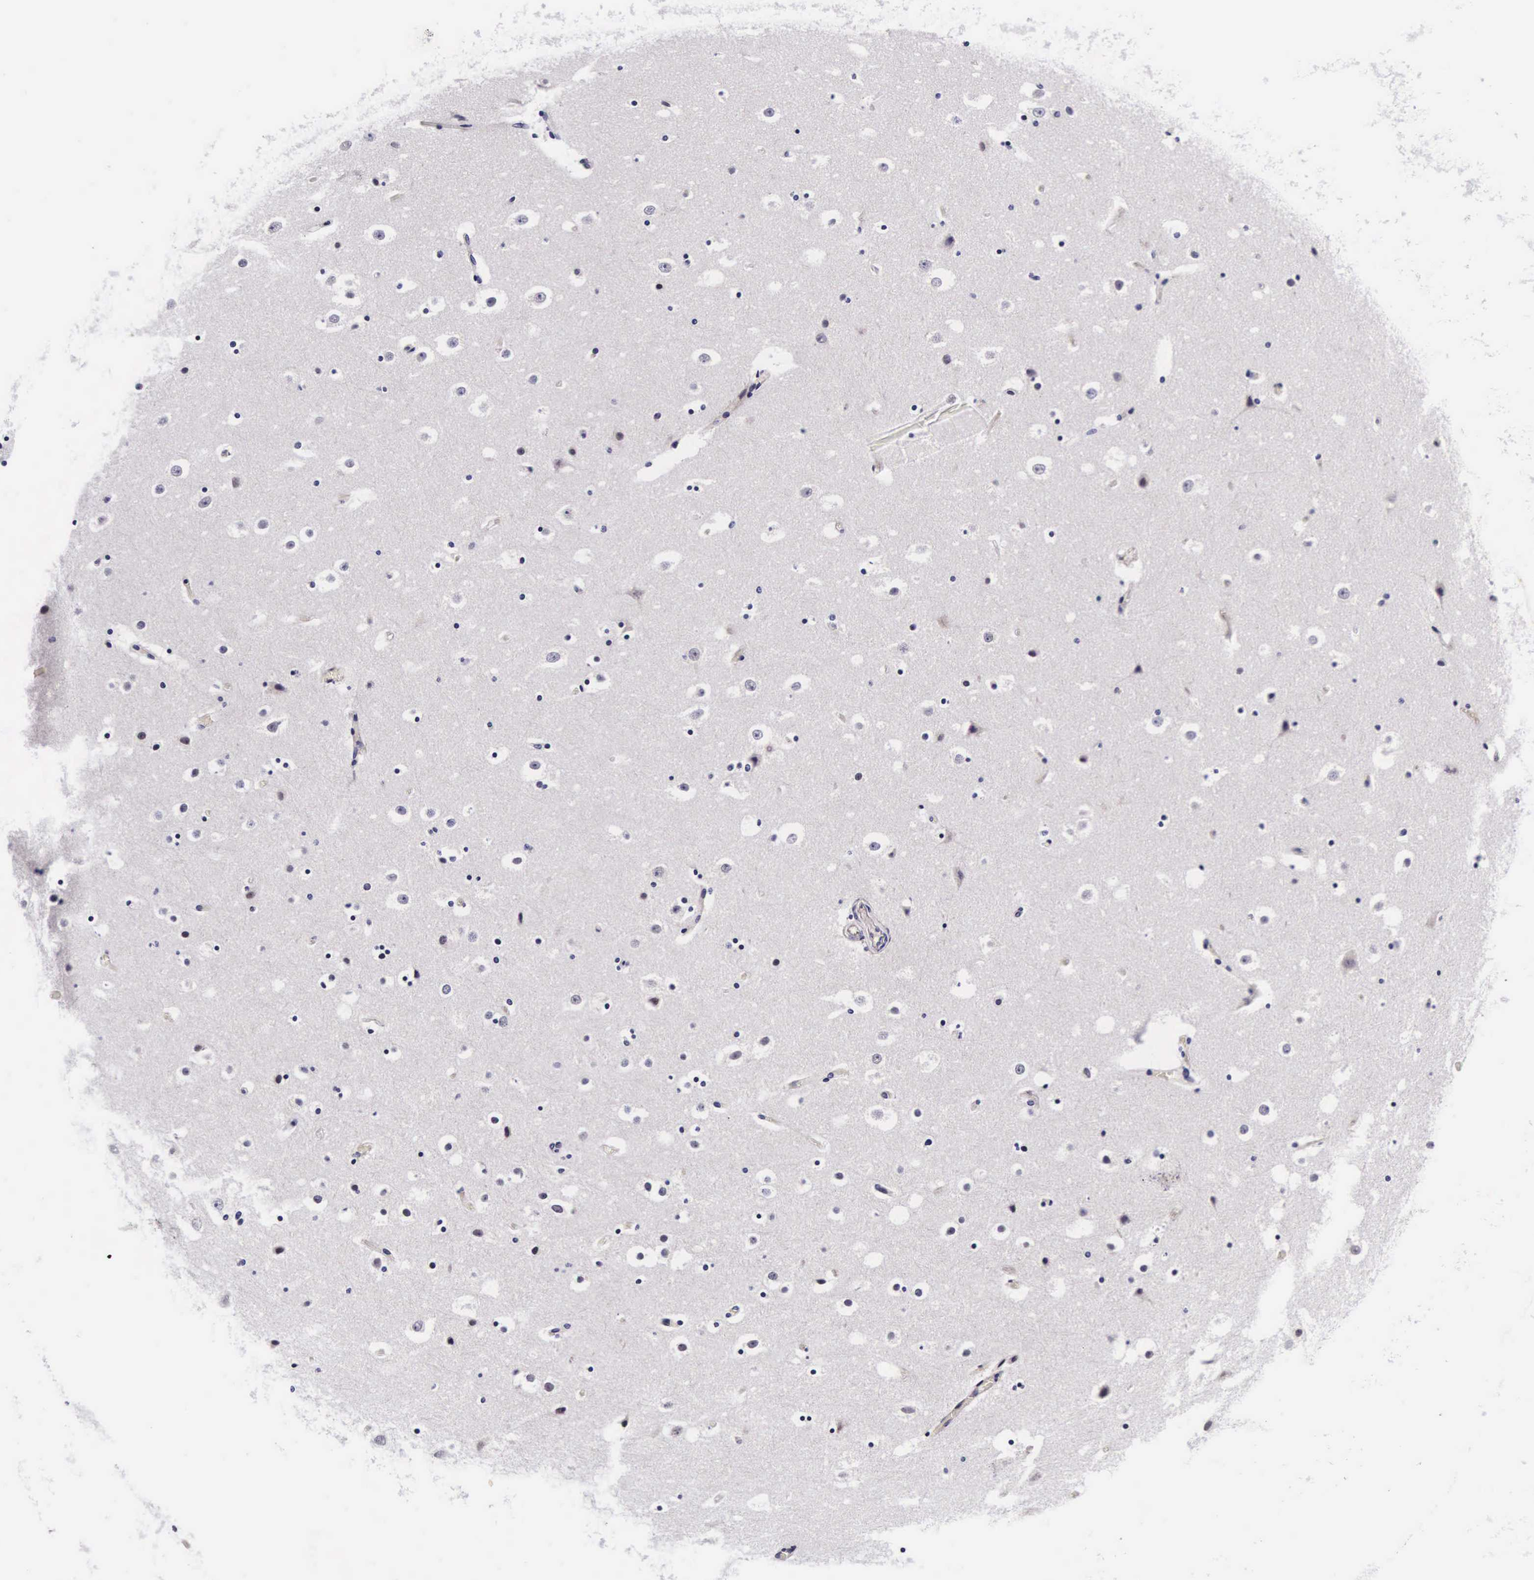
{"staining": {"intensity": "negative", "quantity": "none", "location": "none"}, "tissue": "hippocampus", "cell_type": "Glial cells", "image_type": "normal", "snomed": [{"axis": "morphology", "description": "Normal tissue, NOS"}, {"axis": "topography", "description": "Hippocampus"}], "caption": "Immunohistochemistry of benign hippocampus demonstrates no expression in glial cells.", "gene": "PHETA2", "patient": {"sex": "male", "age": 45}}